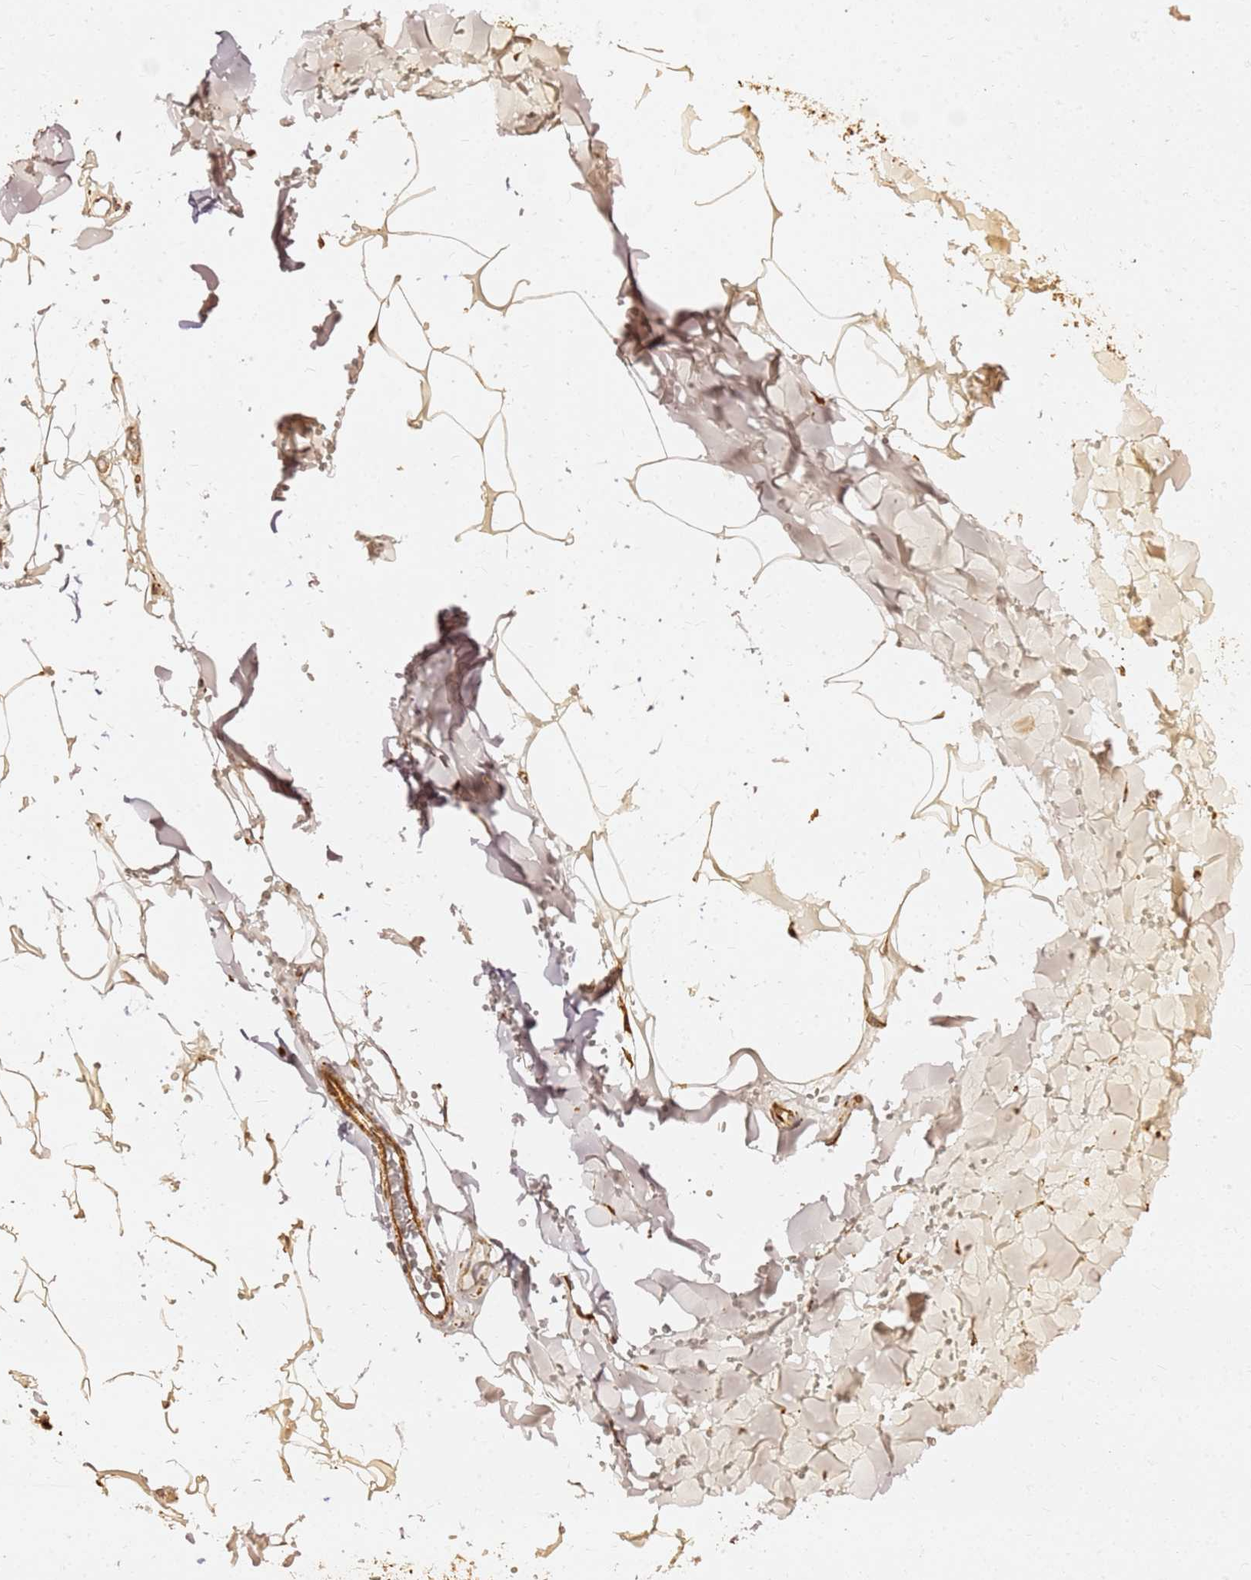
{"staining": {"intensity": "strong", "quantity": ">75%", "location": "cytoplasmic/membranous,nuclear"}, "tissue": "adipose tissue", "cell_type": "Adipocytes", "image_type": "normal", "snomed": [{"axis": "morphology", "description": "Normal tissue, NOS"}, {"axis": "topography", "description": "Salivary gland"}, {"axis": "topography", "description": "Peripheral nerve tissue"}], "caption": "Normal adipose tissue demonstrates strong cytoplasmic/membranous,nuclear expression in approximately >75% of adipocytes (IHC, brightfield microscopy, high magnification)..", "gene": "TUBA8", "patient": {"sex": "male", "age": 38}}